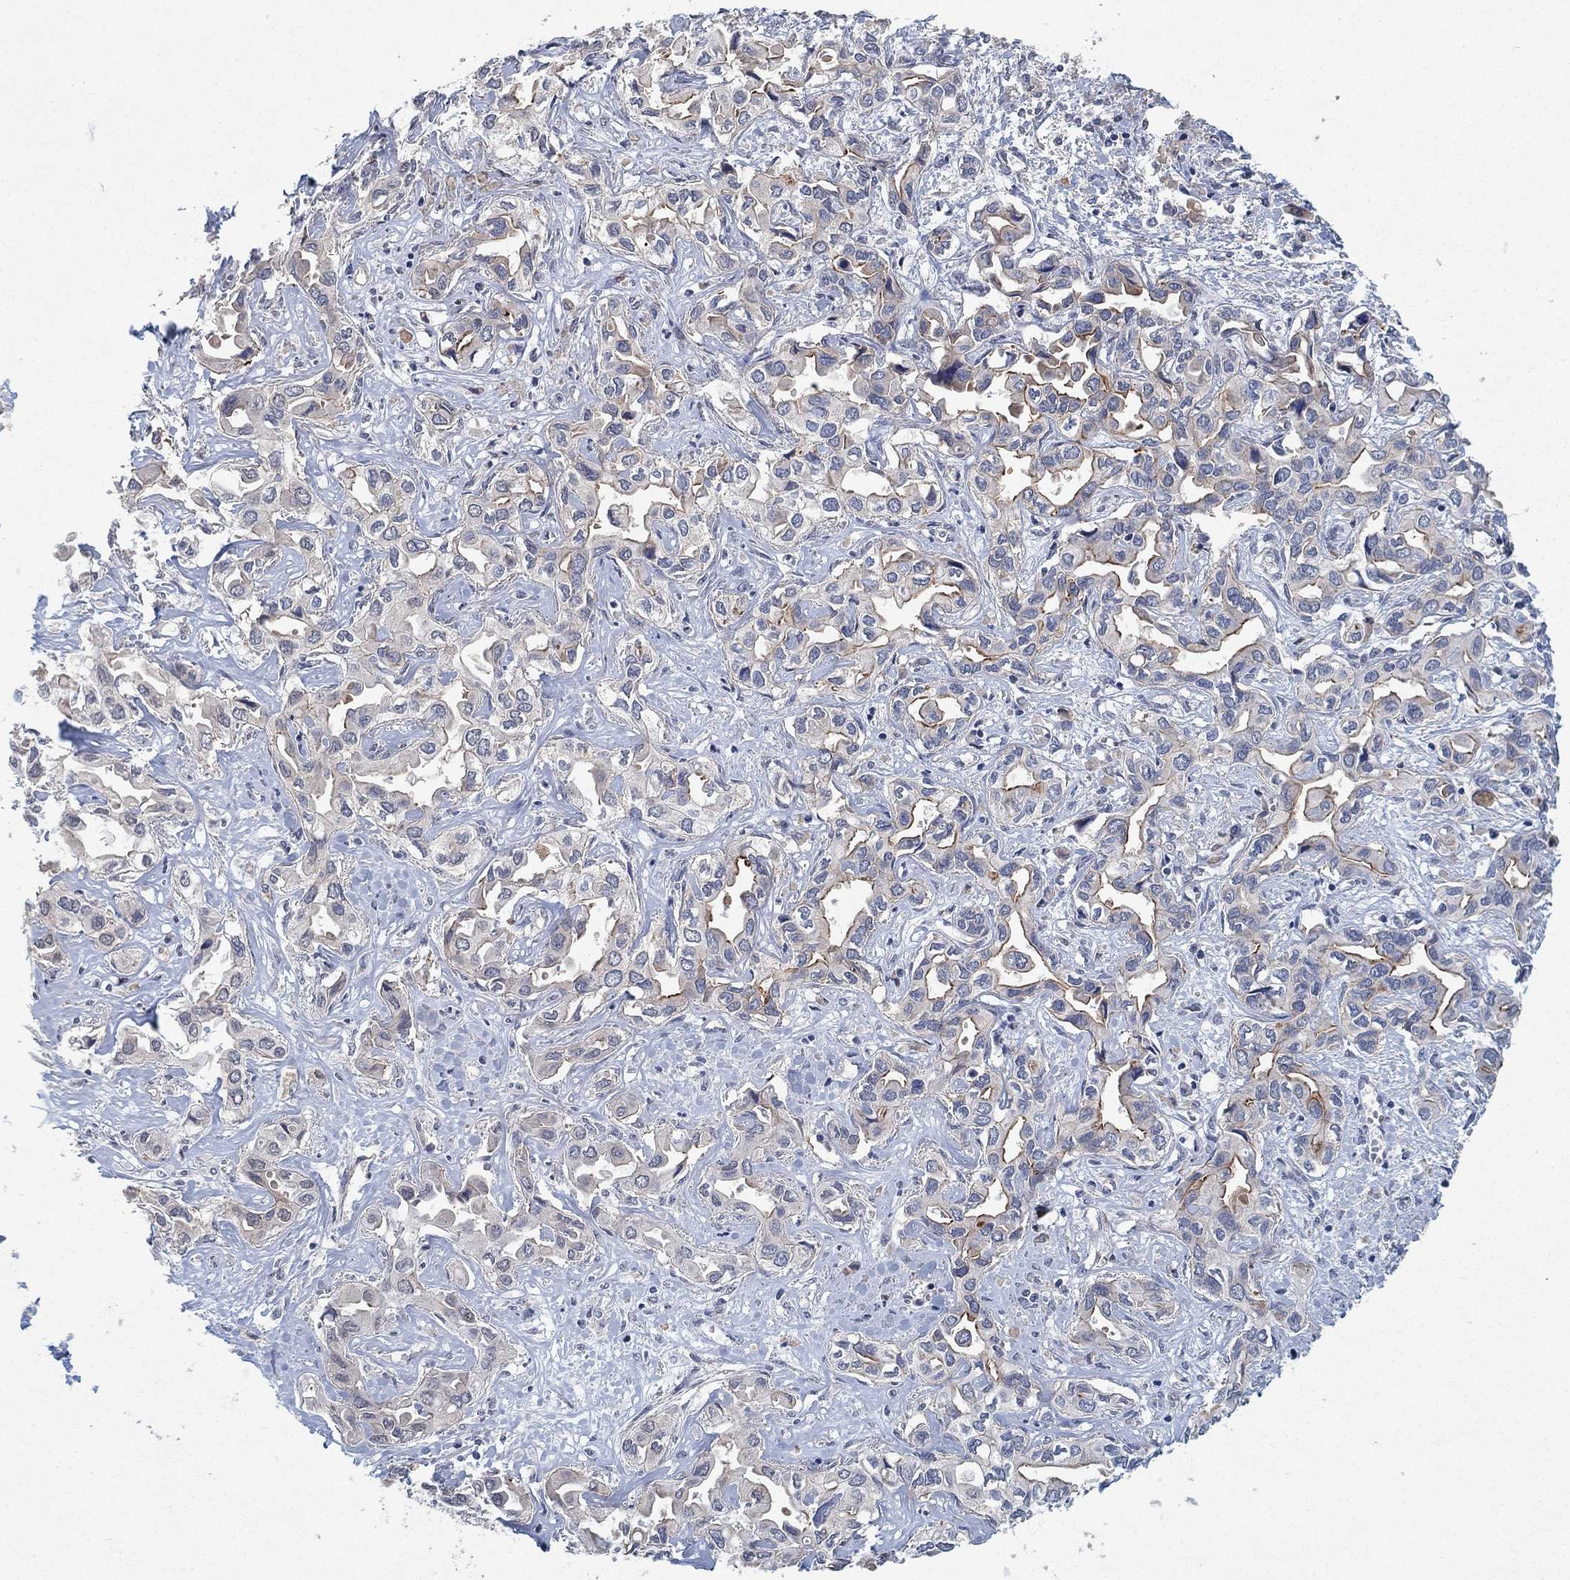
{"staining": {"intensity": "negative", "quantity": "none", "location": "none"}, "tissue": "liver cancer", "cell_type": "Tumor cells", "image_type": "cancer", "snomed": [{"axis": "morphology", "description": "Cholangiocarcinoma"}, {"axis": "topography", "description": "Liver"}], "caption": "Liver cholangiocarcinoma stained for a protein using immunohistochemistry demonstrates no expression tumor cells.", "gene": "MCUR1", "patient": {"sex": "female", "age": 64}}